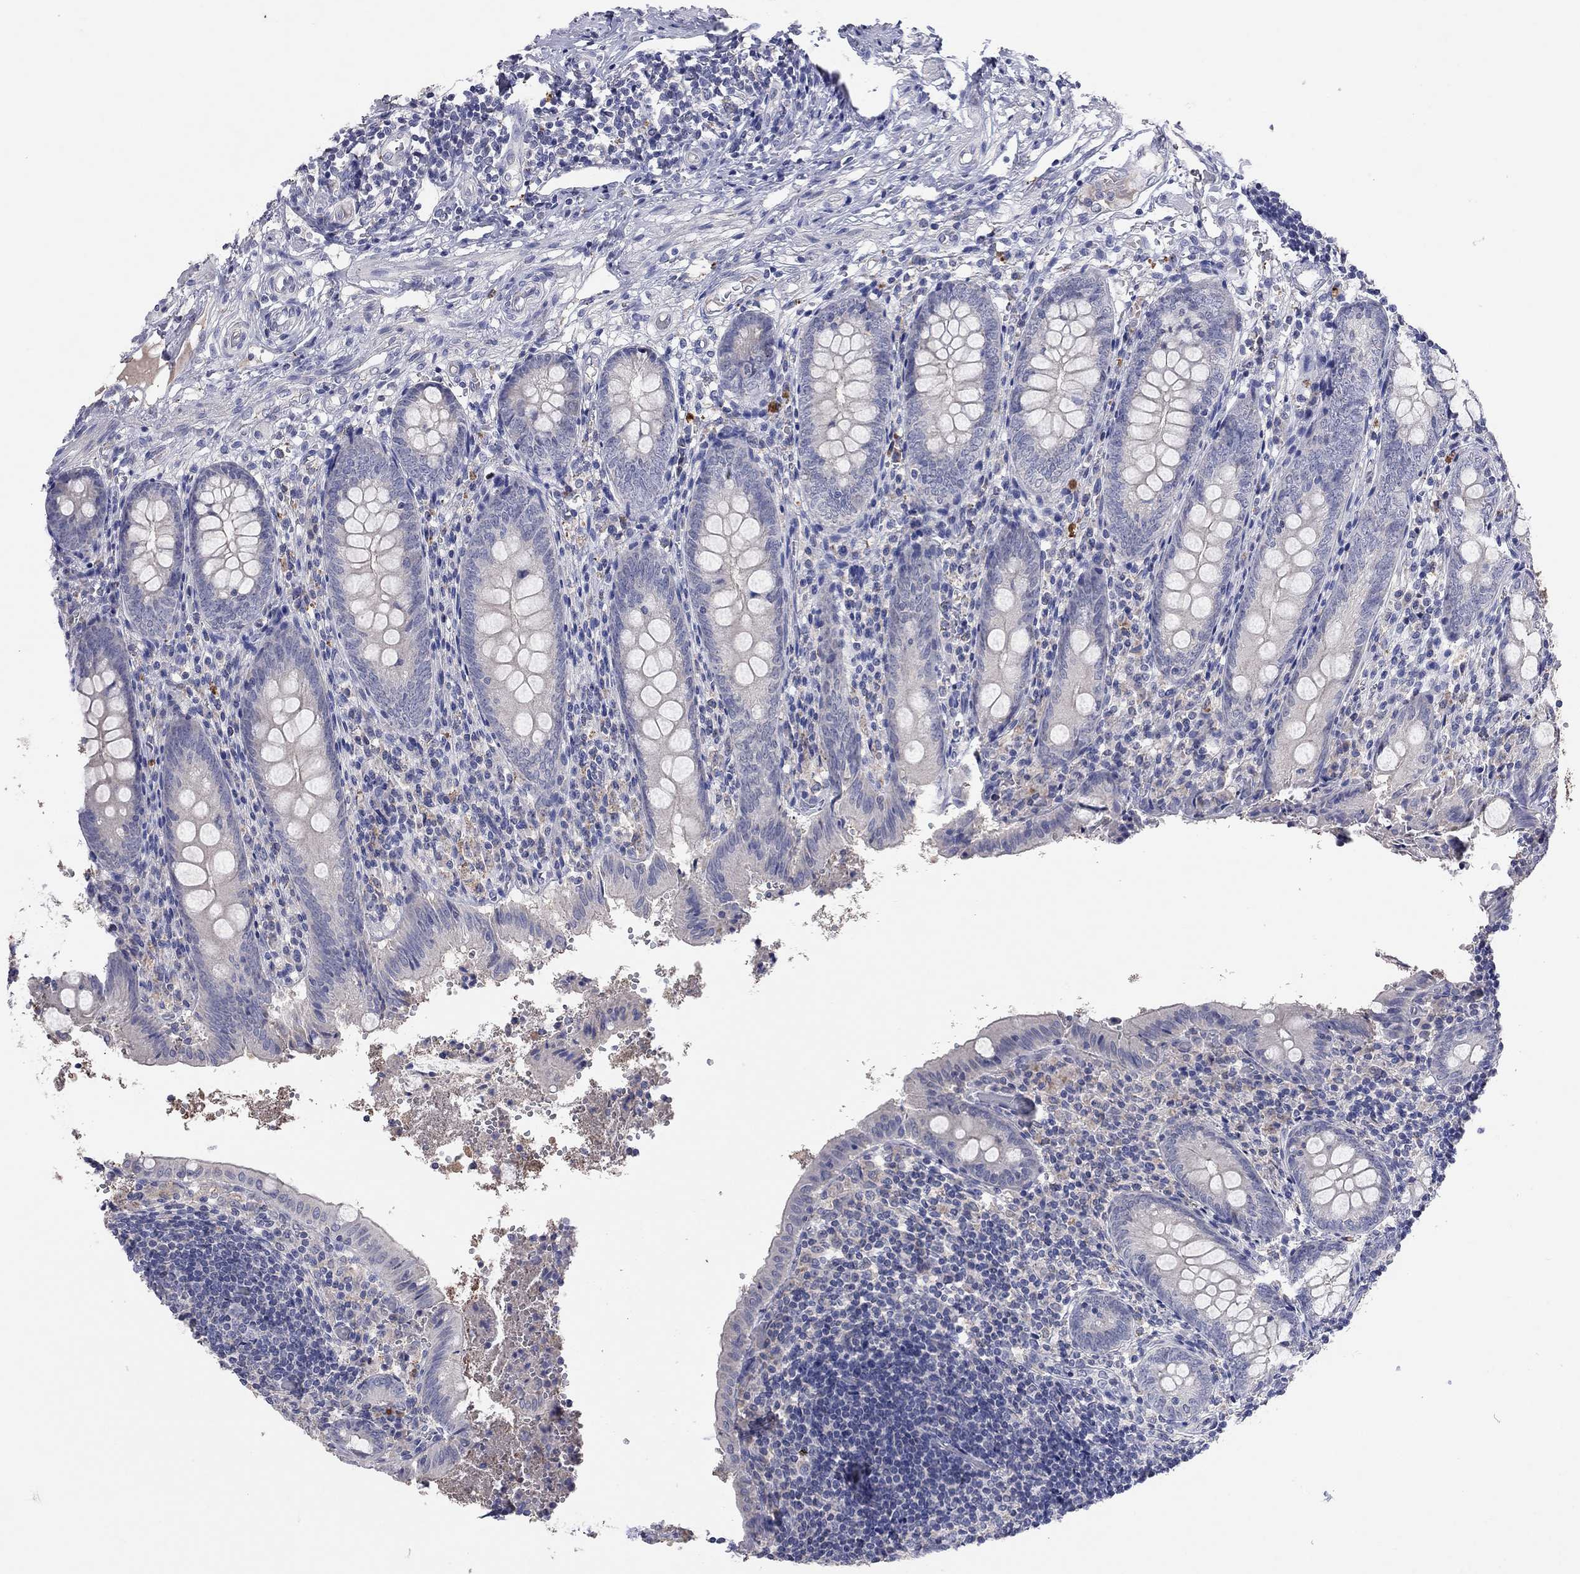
{"staining": {"intensity": "negative", "quantity": "none", "location": "none"}, "tissue": "appendix", "cell_type": "Glandular cells", "image_type": "normal", "snomed": [{"axis": "morphology", "description": "Normal tissue, NOS"}, {"axis": "topography", "description": "Appendix"}], "caption": "Normal appendix was stained to show a protein in brown. There is no significant positivity in glandular cells.", "gene": "MMP13", "patient": {"sex": "female", "age": 23}}